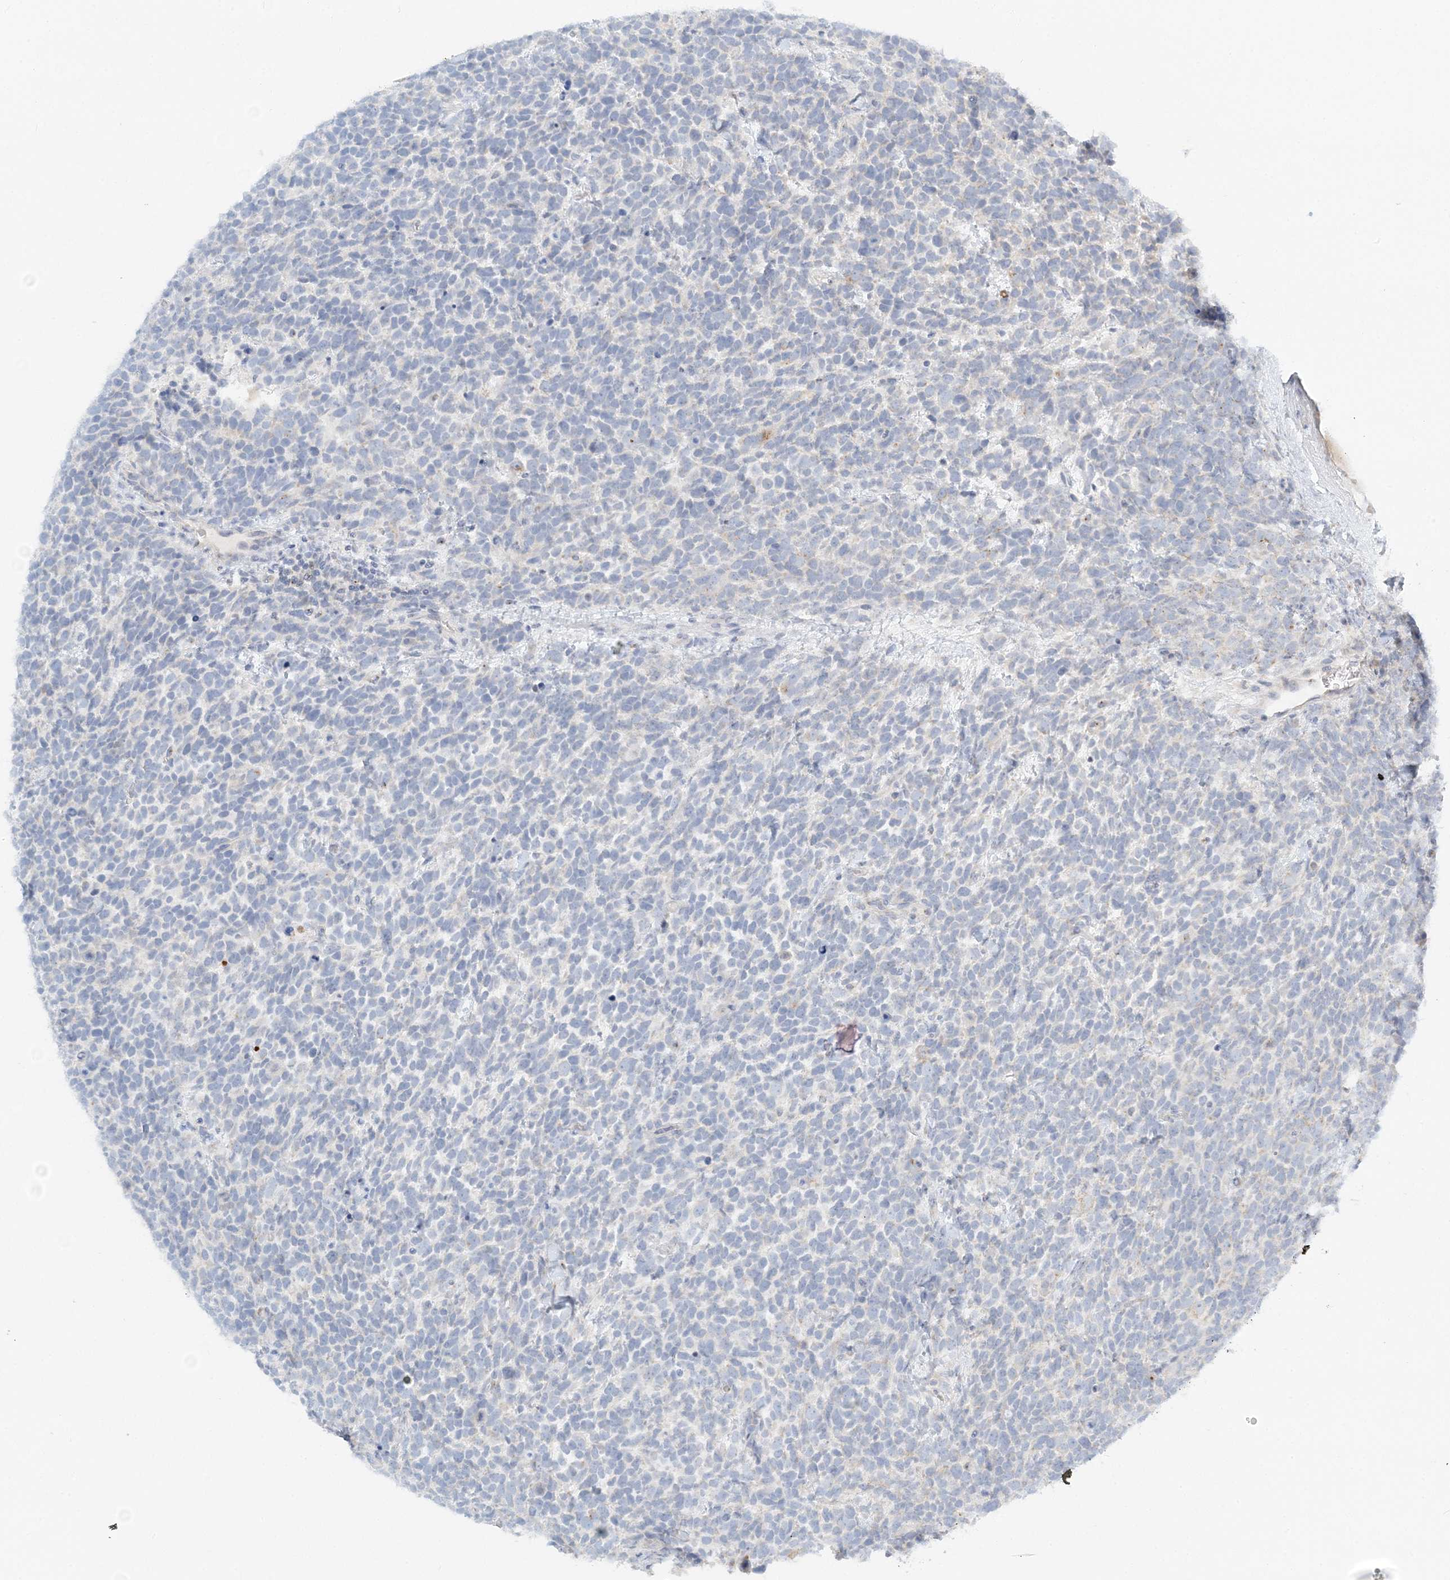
{"staining": {"intensity": "negative", "quantity": "none", "location": "none"}, "tissue": "urothelial cancer", "cell_type": "Tumor cells", "image_type": "cancer", "snomed": [{"axis": "morphology", "description": "Urothelial carcinoma, High grade"}, {"axis": "topography", "description": "Urinary bladder"}], "caption": "IHC of human urothelial cancer displays no staining in tumor cells.", "gene": "NAA11", "patient": {"sex": "female", "age": 82}}